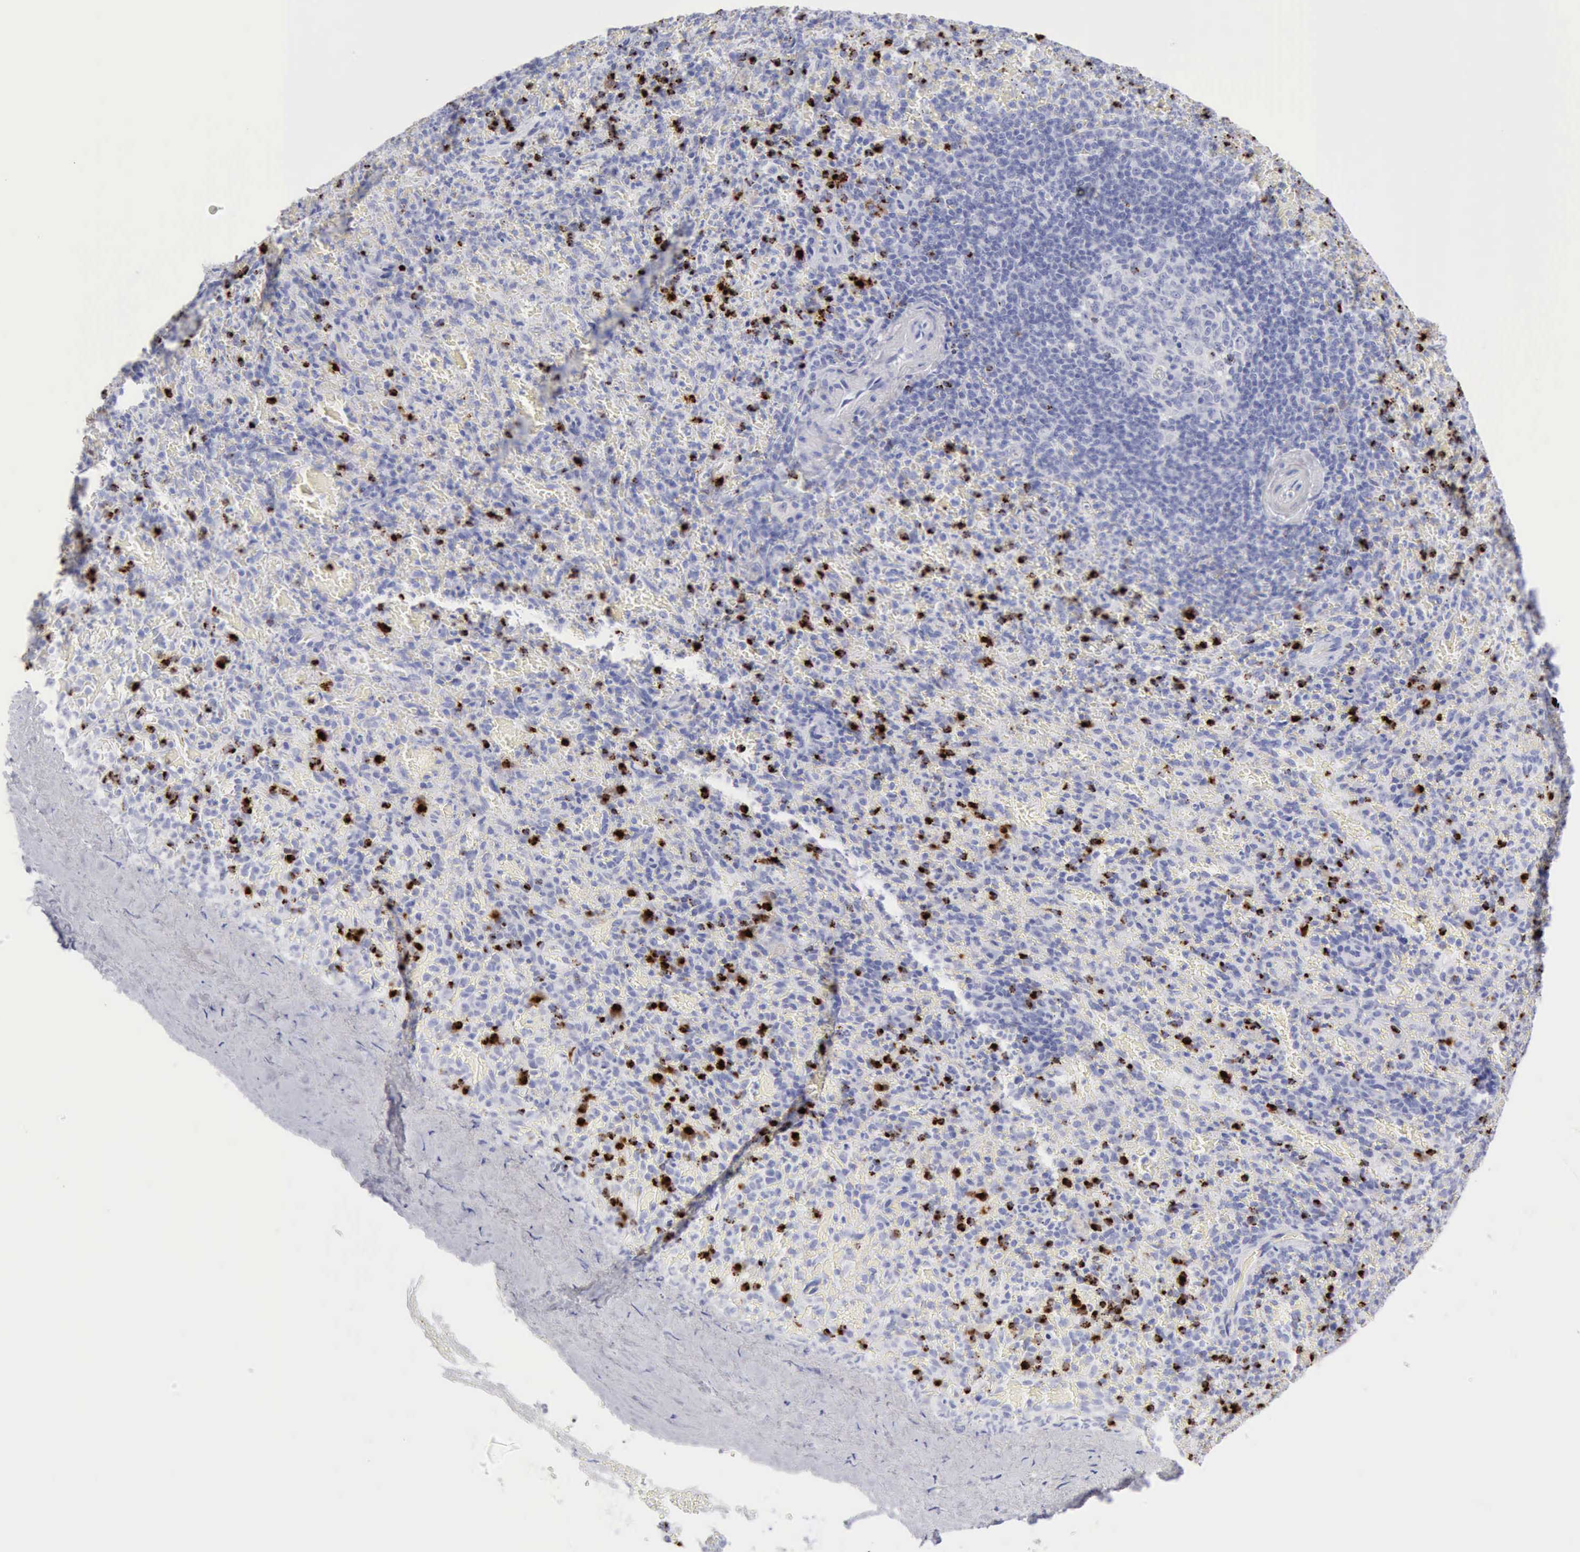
{"staining": {"intensity": "strong", "quantity": "<25%", "location": "nuclear"}, "tissue": "spleen", "cell_type": "Cells in red pulp", "image_type": "normal", "snomed": [{"axis": "morphology", "description": "Normal tissue, NOS"}, {"axis": "topography", "description": "Spleen"}], "caption": "The micrograph reveals a brown stain indicating the presence of a protein in the nuclear of cells in red pulp in spleen. The staining was performed using DAB to visualize the protein expression in brown, while the nuclei were stained in blue with hematoxylin (Magnification: 20x).", "gene": "GZMB", "patient": {"sex": "female", "age": 50}}